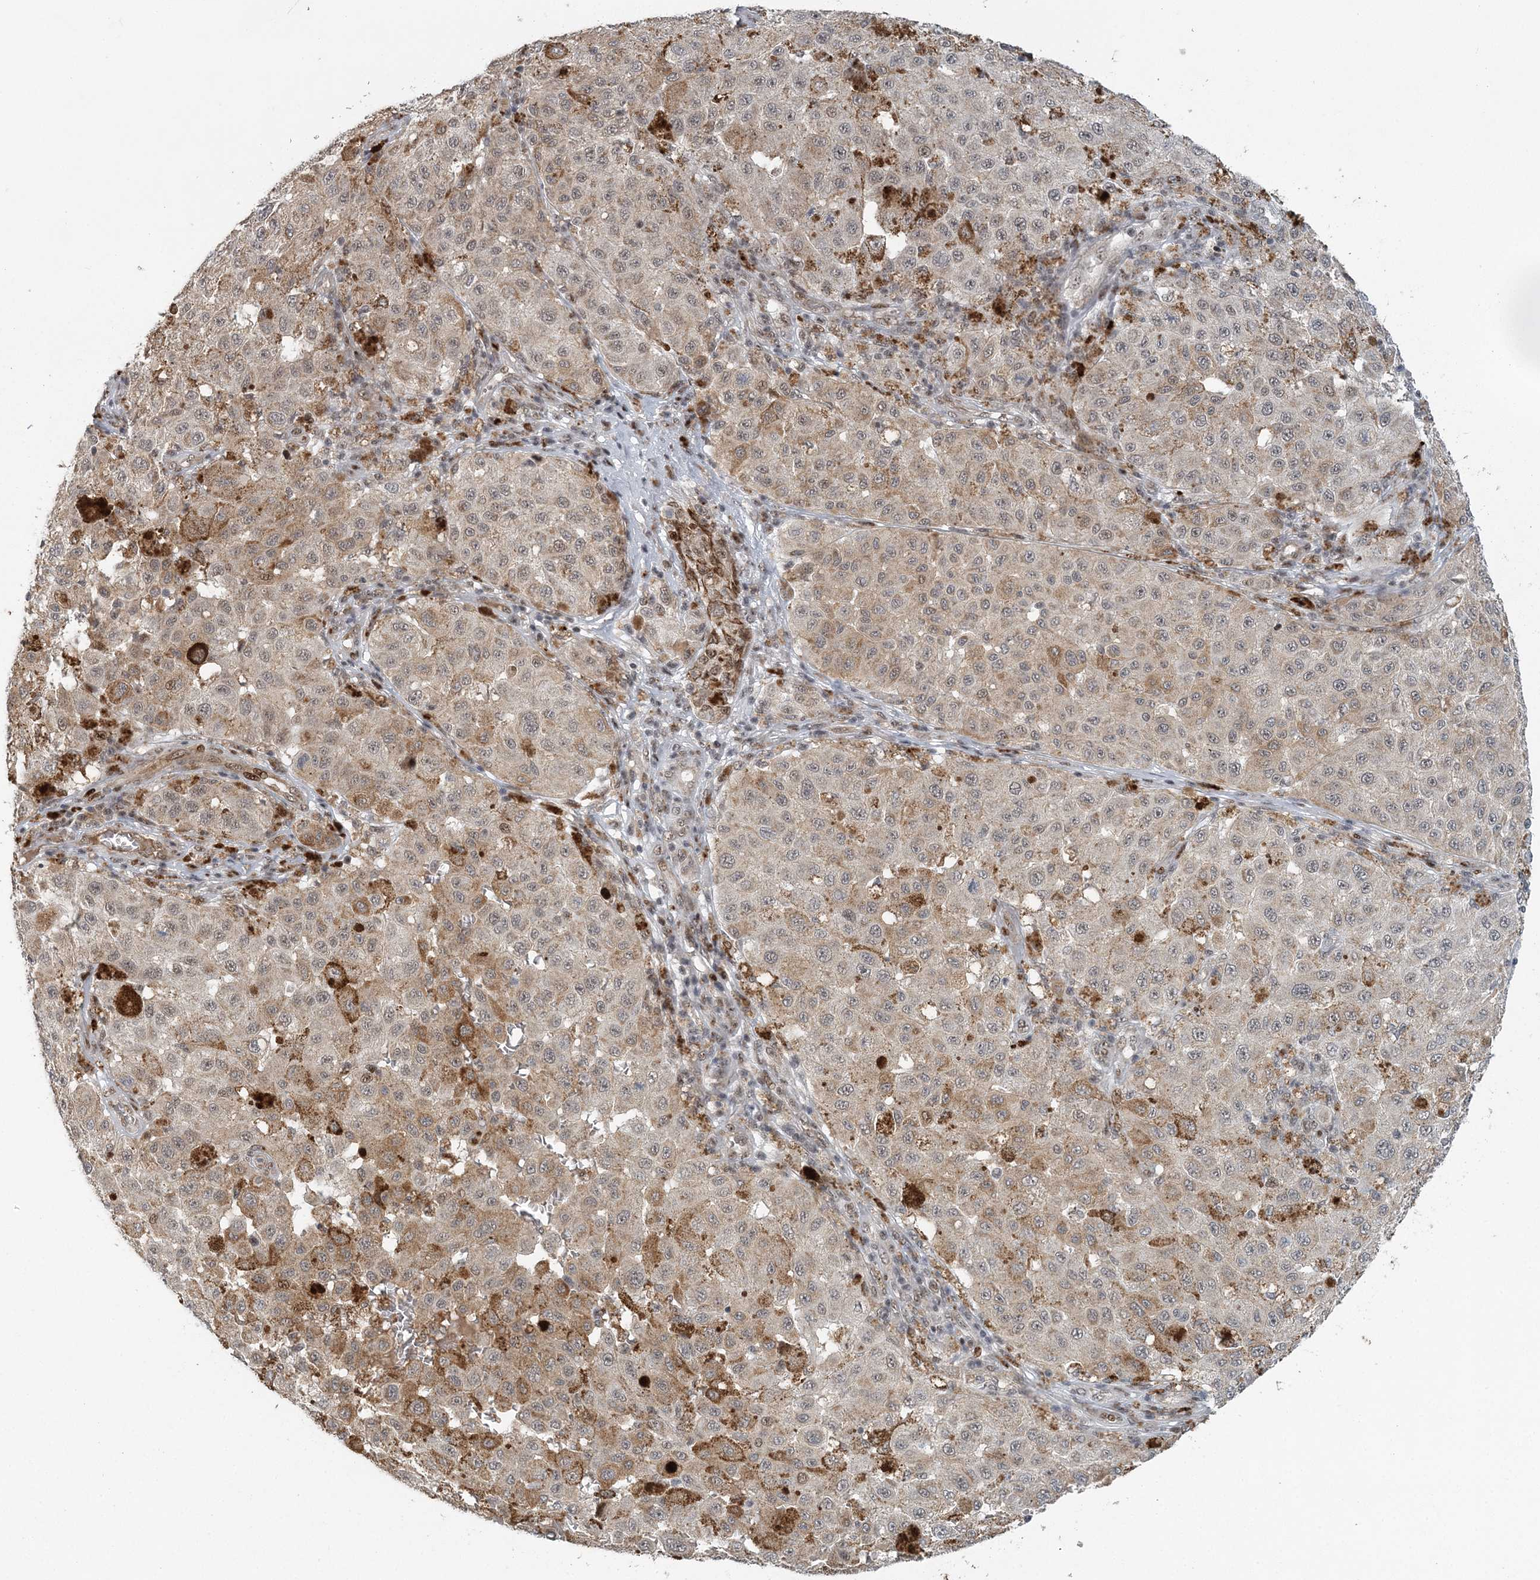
{"staining": {"intensity": "weak", "quantity": "<25%", "location": "cytoplasmic/membranous,nuclear"}, "tissue": "melanoma", "cell_type": "Tumor cells", "image_type": "cancer", "snomed": [{"axis": "morphology", "description": "Malignant melanoma, NOS"}, {"axis": "topography", "description": "Skin"}], "caption": "Tumor cells show no significant positivity in malignant melanoma. (Stains: DAB immunohistochemistry with hematoxylin counter stain, Microscopy: brightfield microscopy at high magnification).", "gene": "CWC22", "patient": {"sex": "female", "age": 64}}